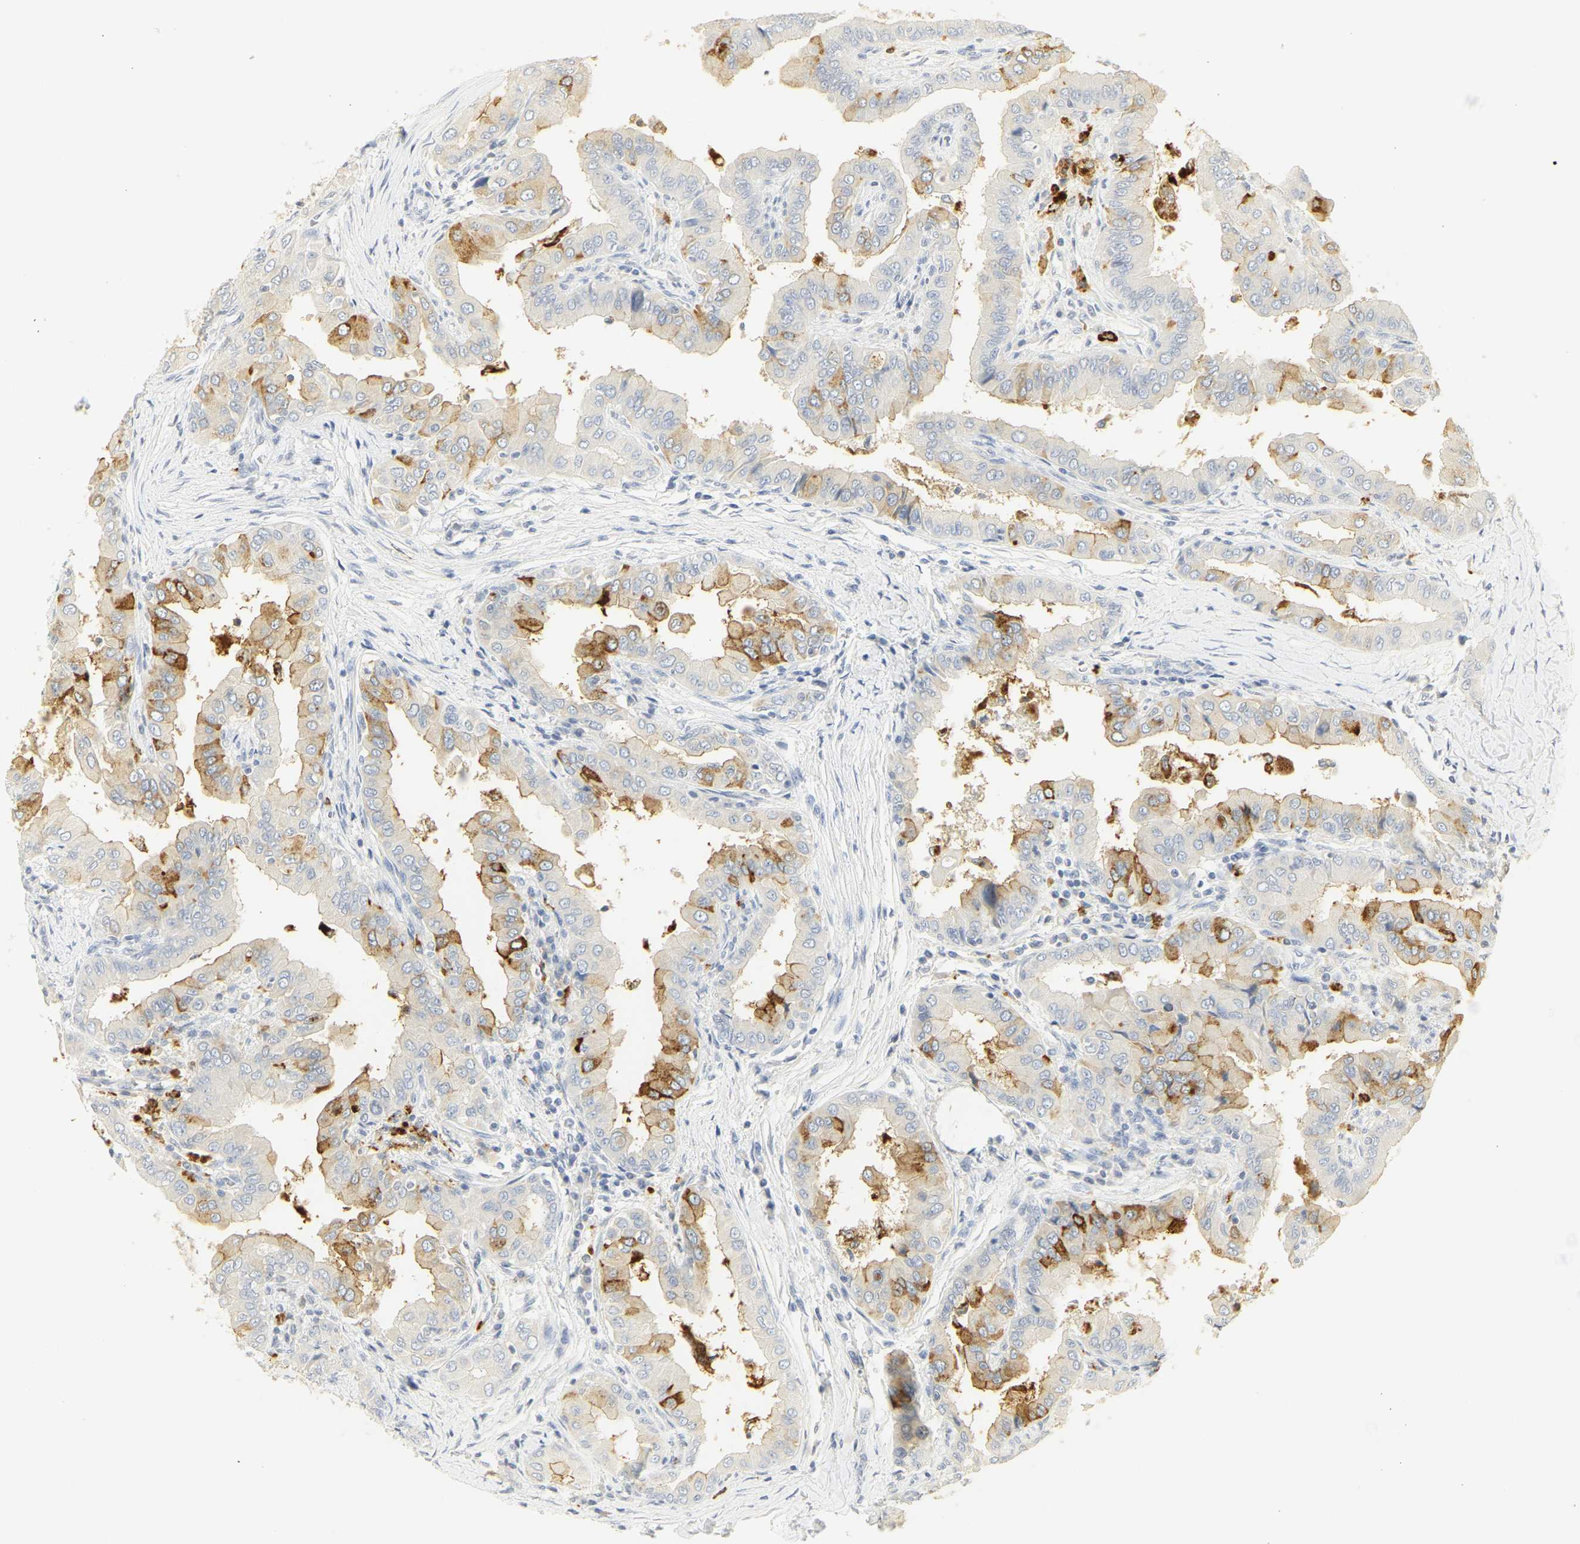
{"staining": {"intensity": "moderate", "quantity": "25%-75%", "location": "cytoplasmic/membranous"}, "tissue": "thyroid cancer", "cell_type": "Tumor cells", "image_type": "cancer", "snomed": [{"axis": "morphology", "description": "Papillary adenocarcinoma, NOS"}, {"axis": "topography", "description": "Thyroid gland"}], "caption": "Moderate cytoplasmic/membranous expression for a protein is identified in about 25%-75% of tumor cells of papillary adenocarcinoma (thyroid) using immunohistochemistry.", "gene": "CEACAM5", "patient": {"sex": "male", "age": 33}}